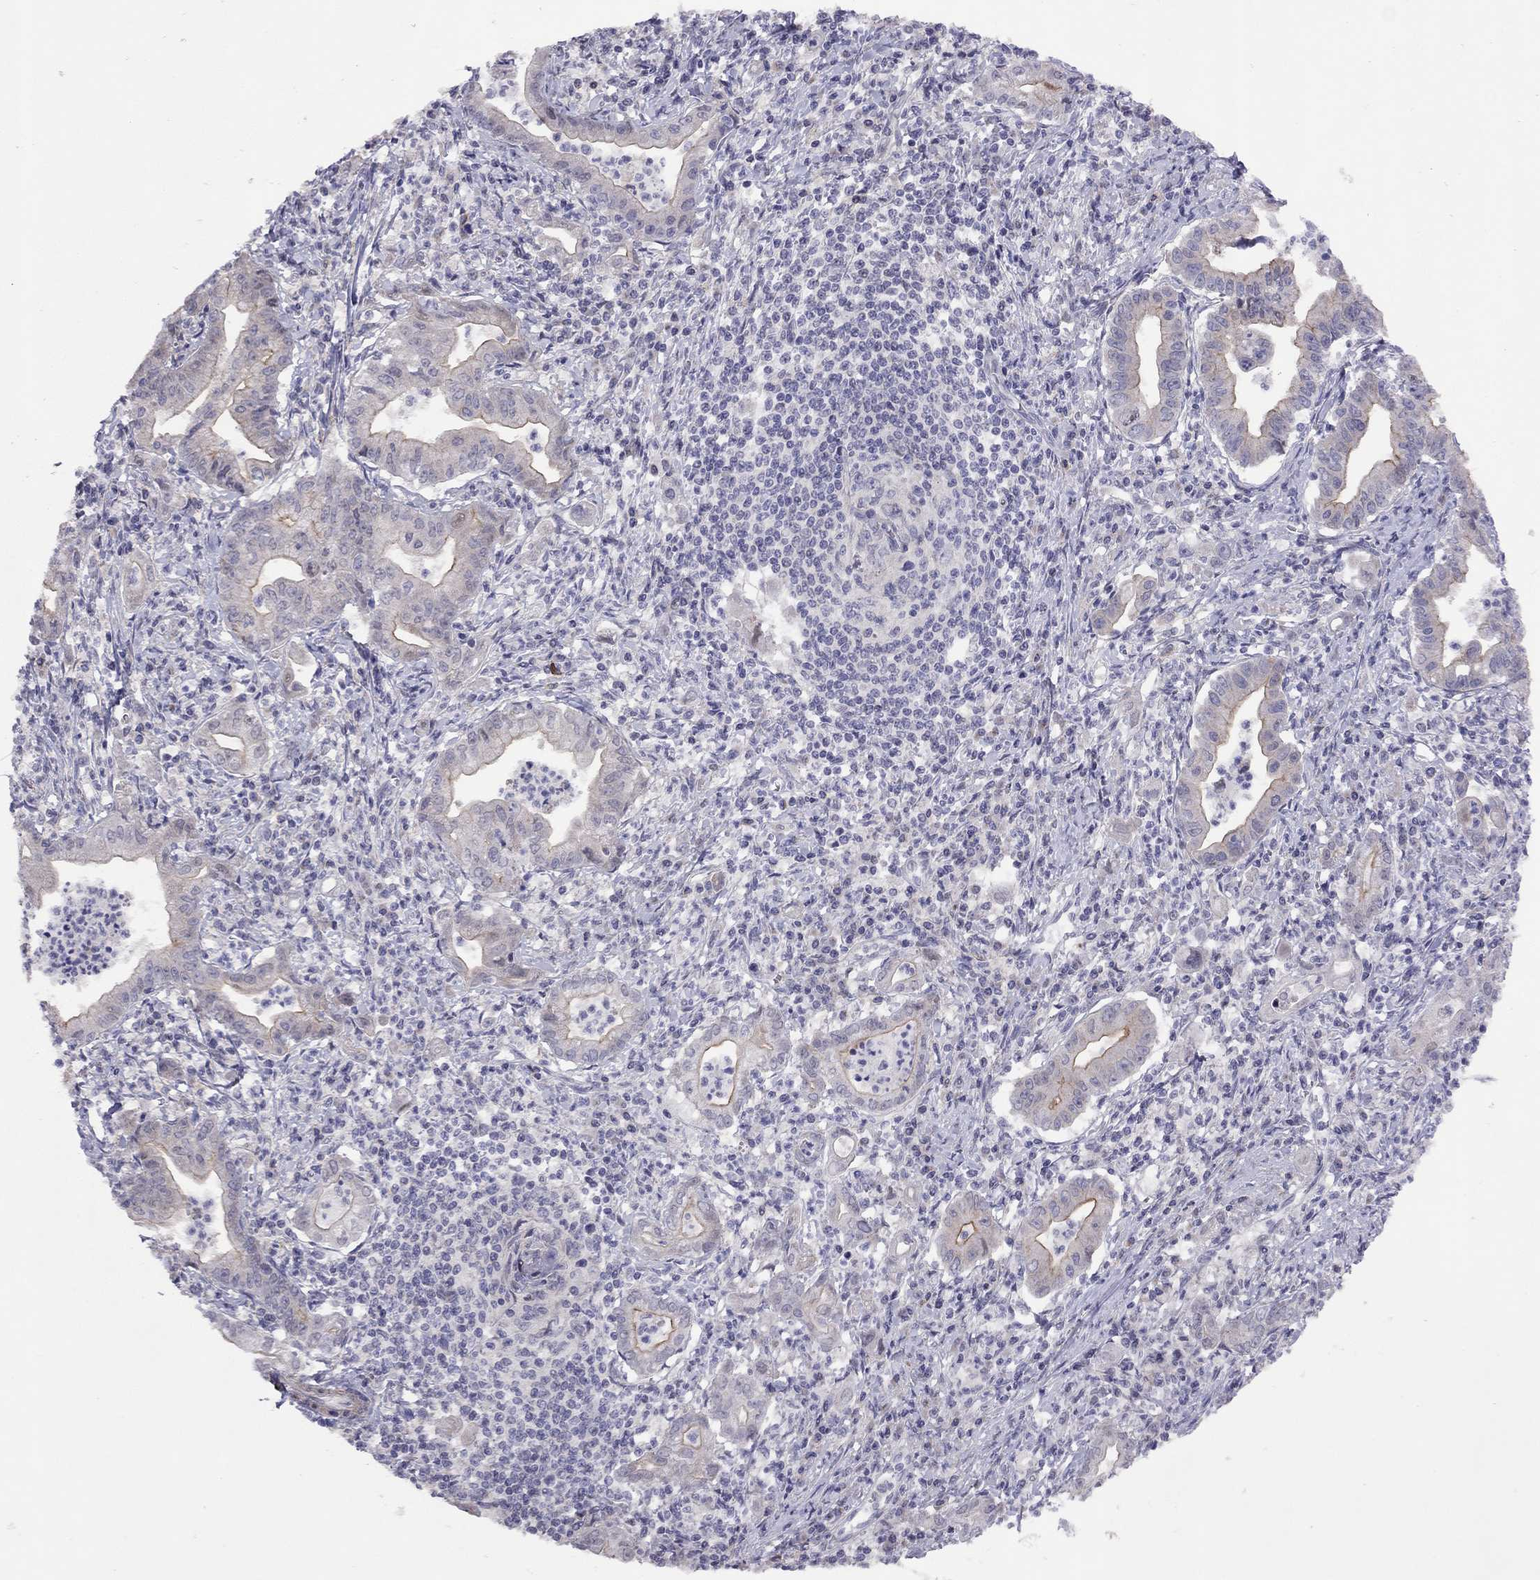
{"staining": {"intensity": "moderate", "quantity": "25%-75%", "location": "cytoplasmic/membranous"}, "tissue": "stomach cancer", "cell_type": "Tumor cells", "image_type": "cancer", "snomed": [{"axis": "morphology", "description": "Adenocarcinoma, NOS"}, {"axis": "topography", "description": "Stomach, upper"}], "caption": "Immunohistochemical staining of human stomach cancer demonstrates medium levels of moderate cytoplasmic/membranous protein positivity in about 25%-75% of tumor cells.", "gene": "SYTL2", "patient": {"sex": "female", "age": 79}}